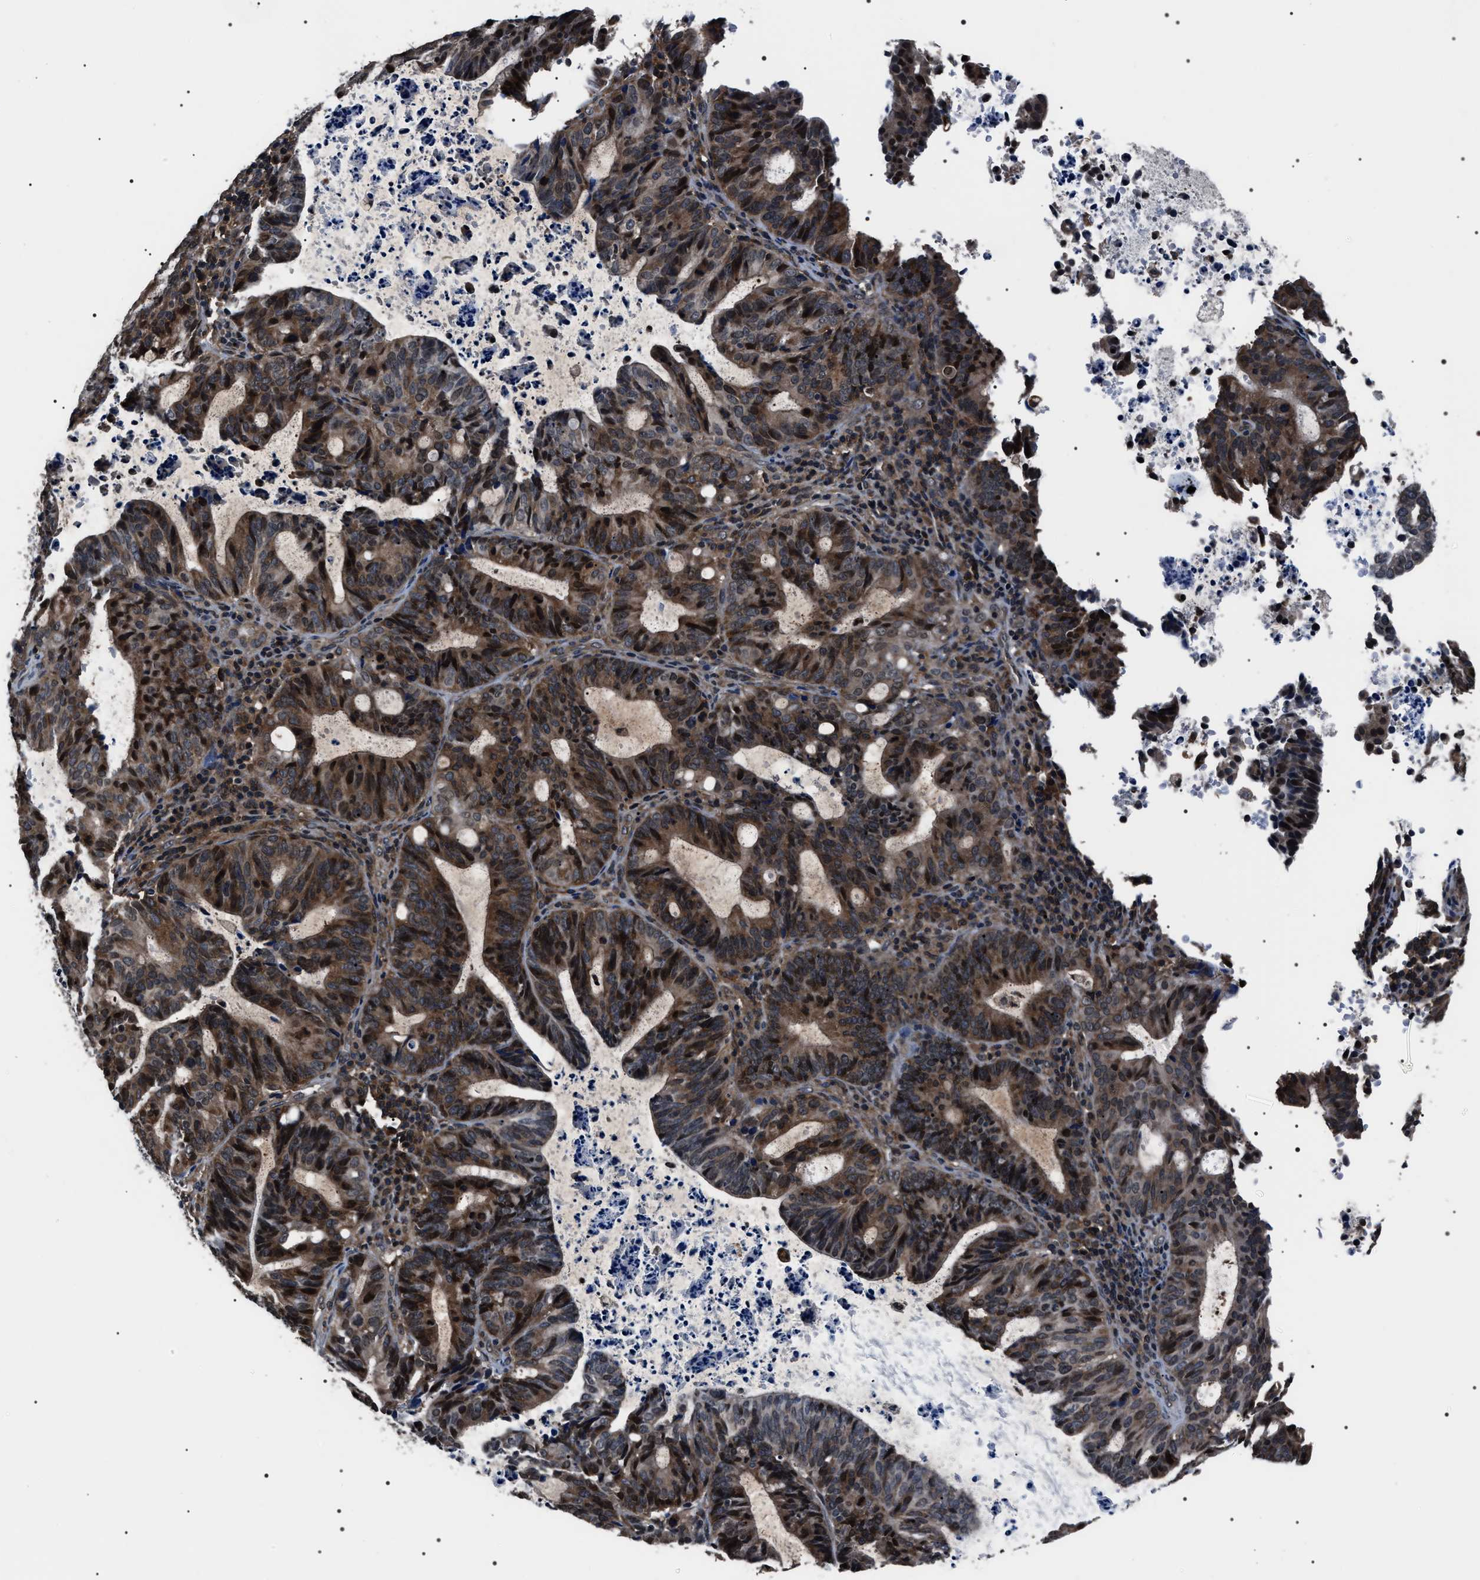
{"staining": {"intensity": "moderate", "quantity": ">75%", "location": "cytoplasmic/membranous,nuclear"}, "tissue": "endometrial cancer", "cell_type": "Tumor cells", "image_type": "cancer", "snomed": [{"axis": "morphology", "description": "Adenocarcinoma, NOS"}, {"axis": "topography", "description": "Uterus"}], "caption": "Protein staining of endometrial cancer tissue demonstrates moderate cytoplasmic/membranous and nuclear staining in about >75% of tumor cells.", "gene": "SIPA1", "patient": {"sex": "female", "age": 83}}